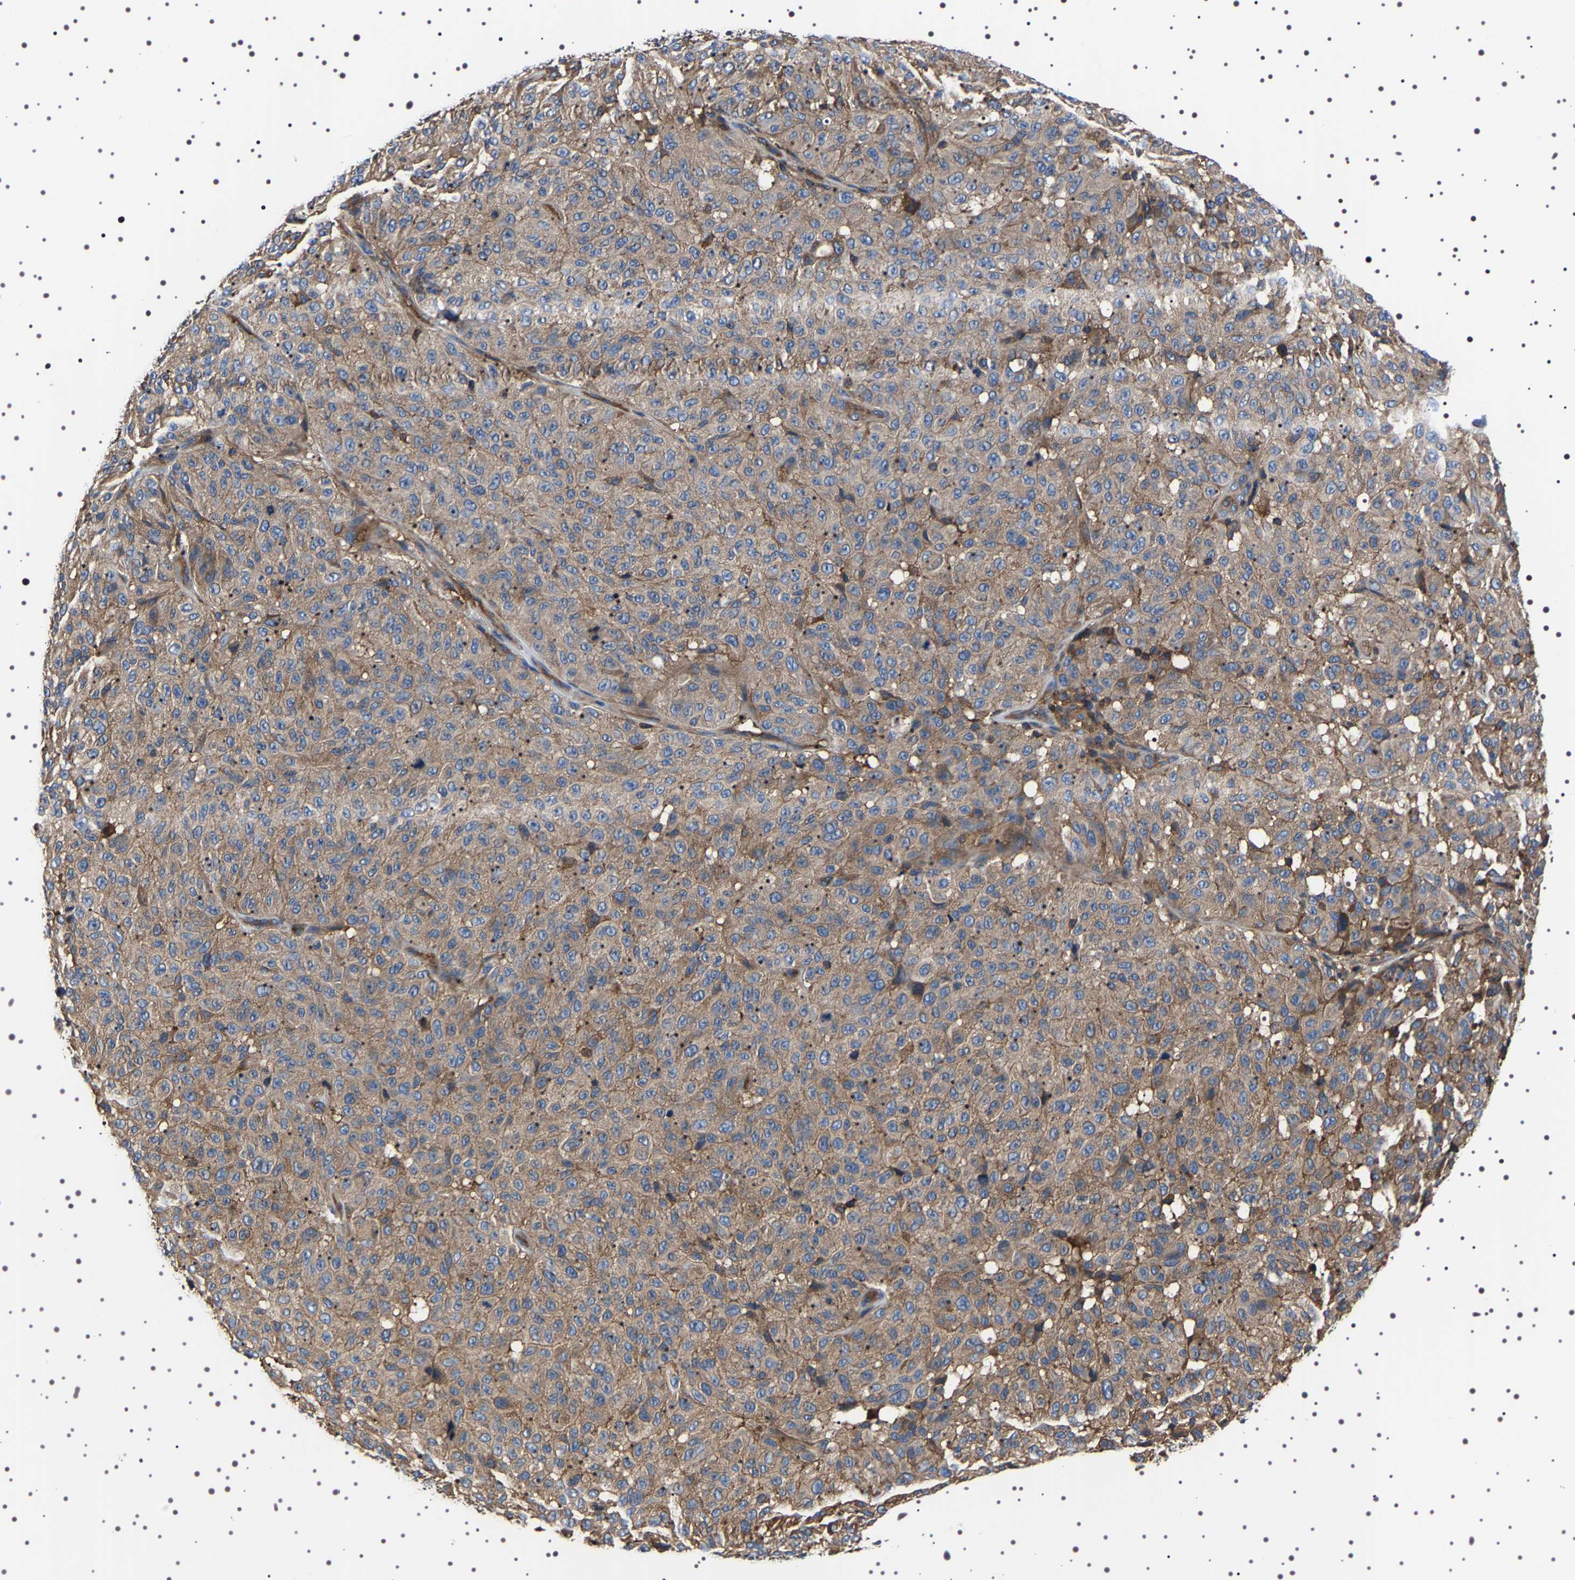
{"staining": {"intensity": "weak", "quantity": ">75%", "location": "cytoplasmic/membranous"}, "tissue": "melanoma", "cell_type": "Tumor cells", "image_type": "cancer", "snomed": [{"axis": "morphology", "description": "Malignant melanoma, NOS"}, {"axis": "topography", "description": "Skin"}], "caption": "Immunohistochemical staining of melanoma demonstrates weak cytoplasmic/membranous protein positivity in about >75% of tumor cells.", "gene": "WDR1", "patient": {"sex": "female", "age": 46}}